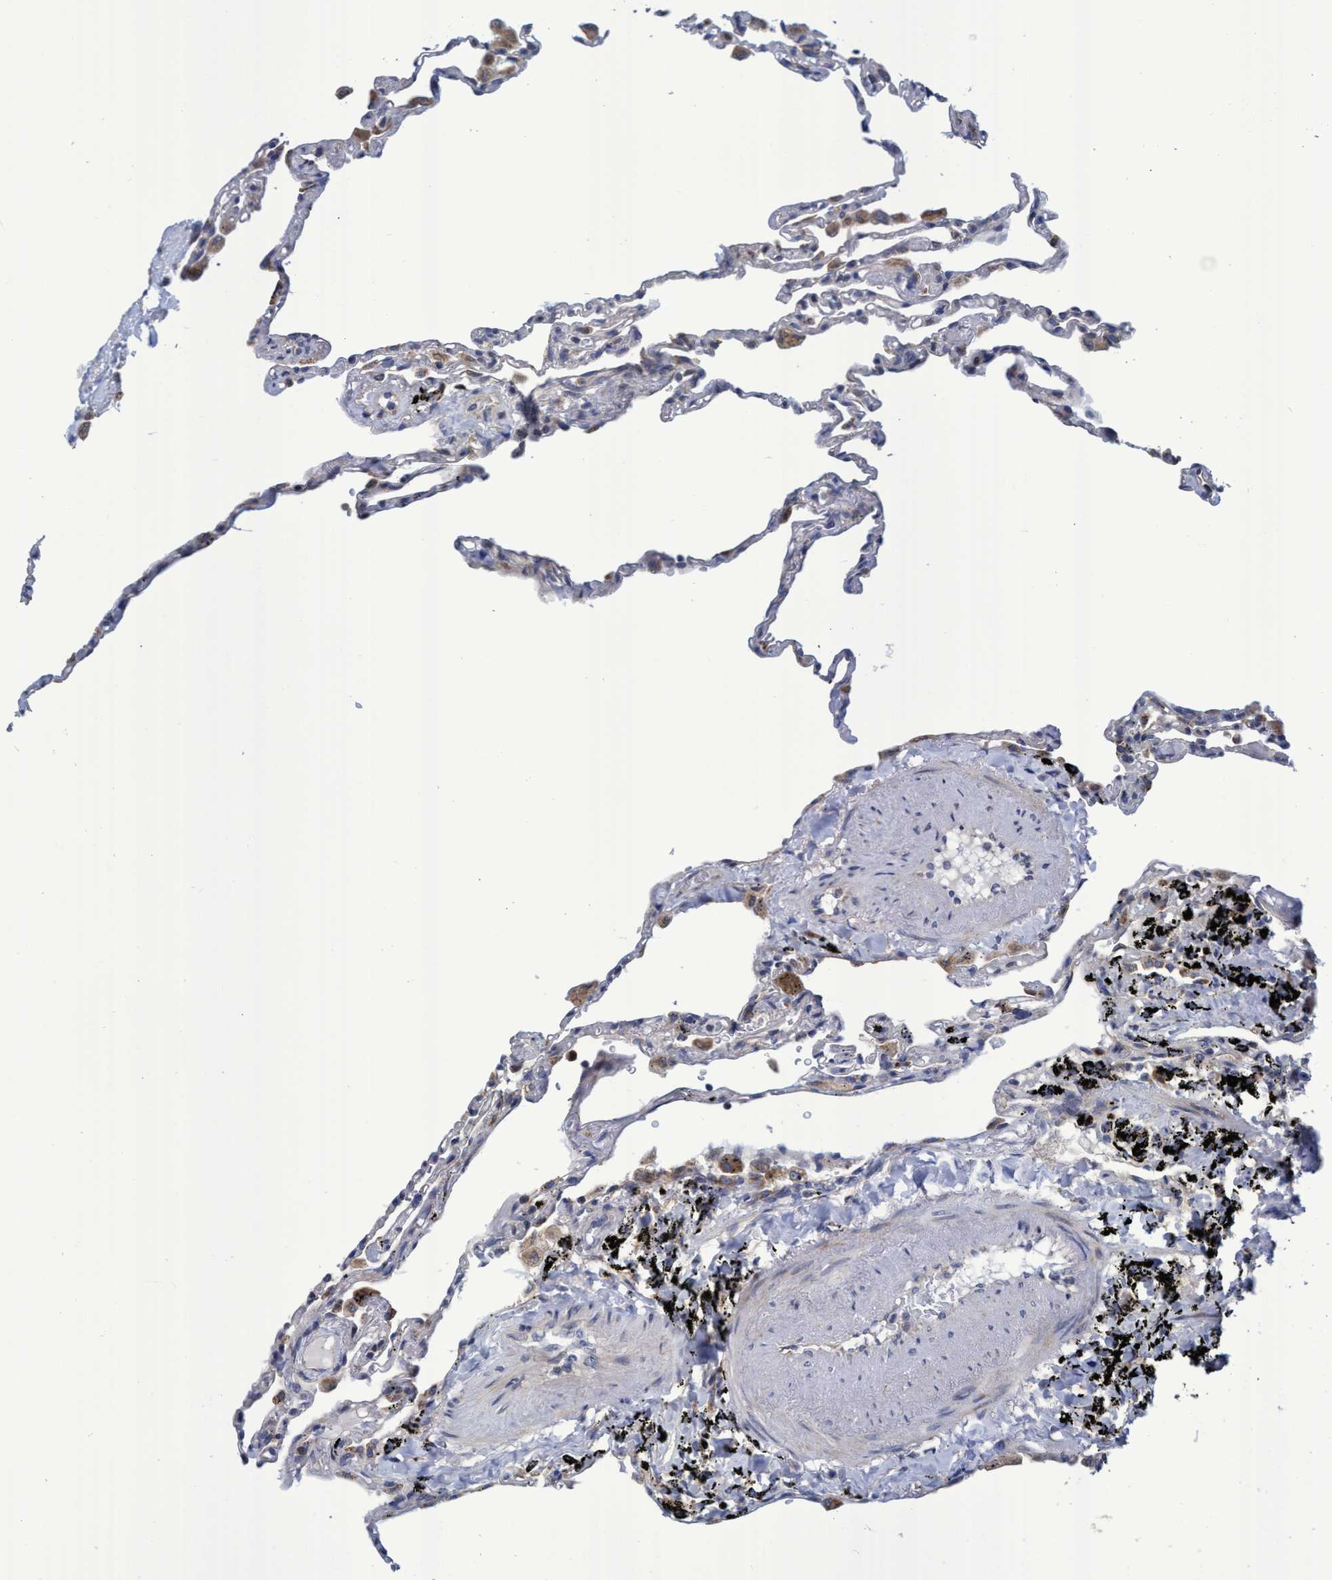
{"staining": {"intensity": "moderate", "quantity": "<25%", "location": "cytoplasmic/membranous"}, "tissue": "lung", "cell_type": "Alveolar cells", "image_type": "normal", "snomed": [{"axis": "morphology", "description": "Normal tissue, NOS"}, {"axis": "topography", "description": "Lung"}], "caption": "Protein expression analysis of benign human lung reveals moderate cytoplasmic/membranous staining in approximately <25% of alveolar cells.", "gene": "NAT16", "patient": {"sex": "male", "age": 59}}